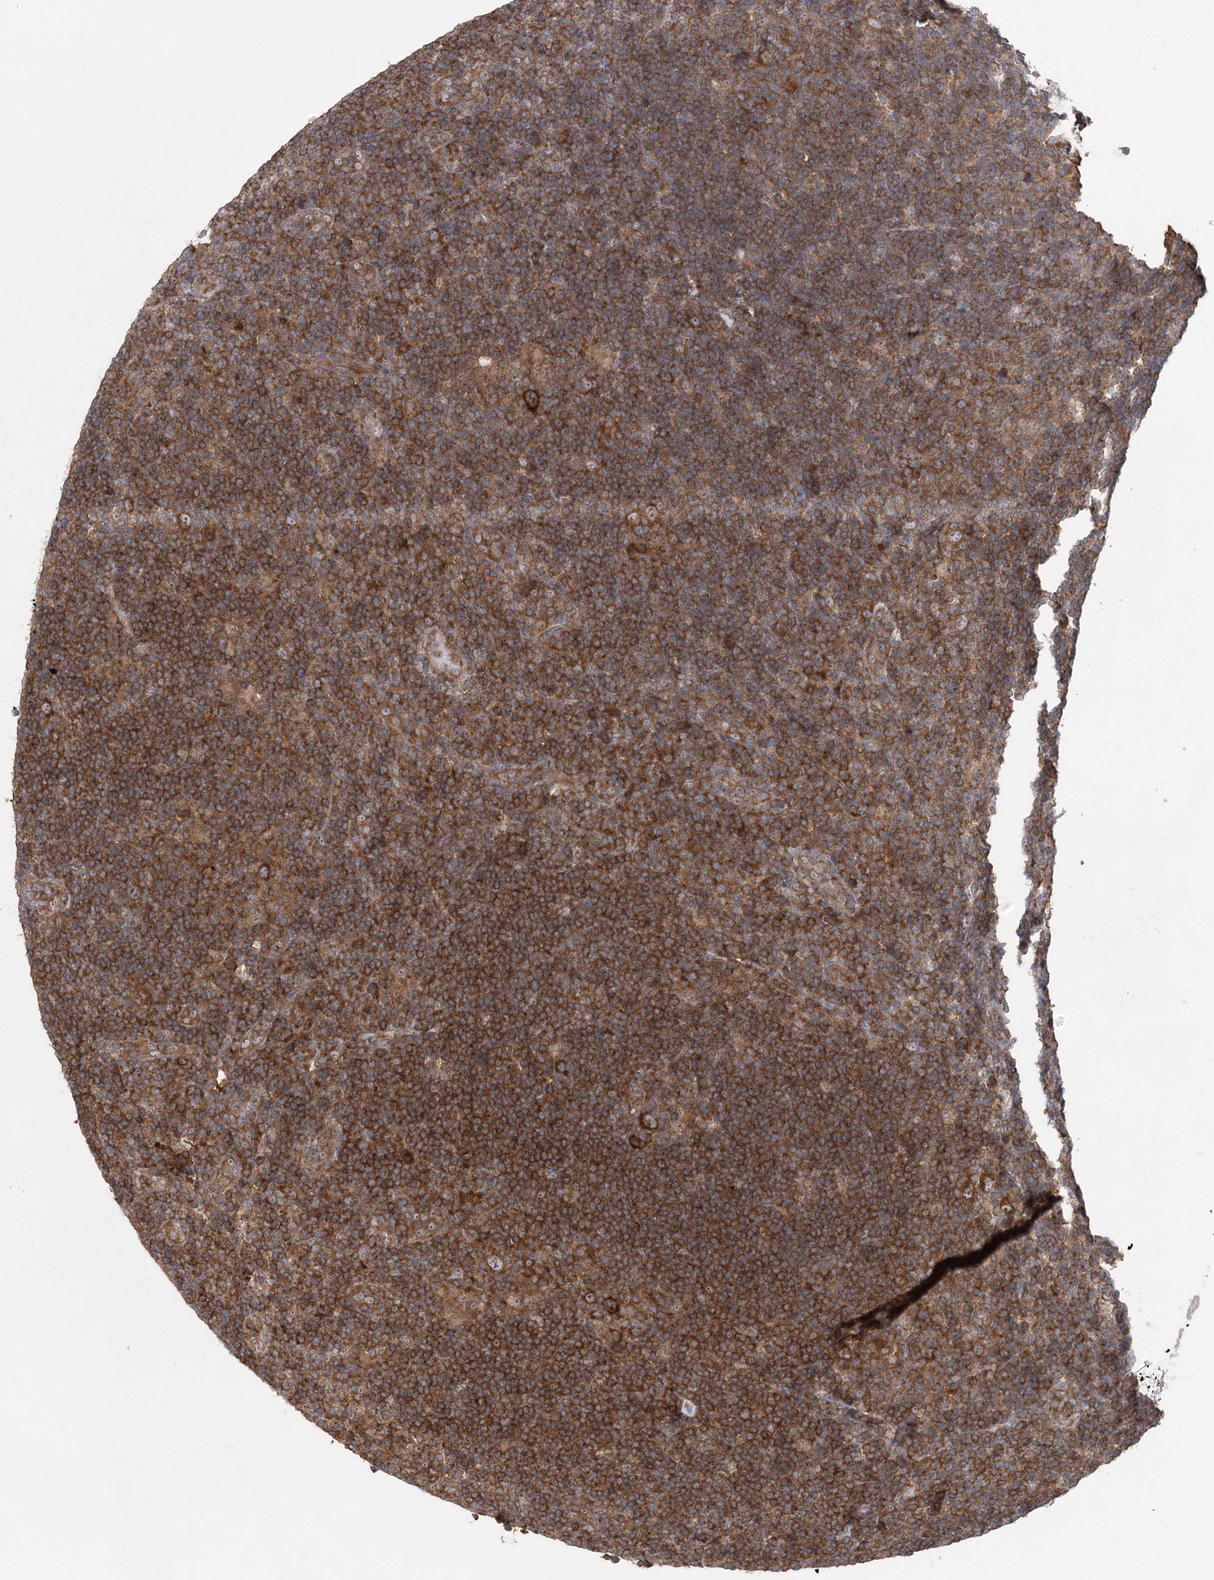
{"staining": {"intensity": "strong", "quantity": ">75%", "location": "cytoplasmic/membranous"}, "tissue": "lymphoma", "cell_type": "Tumor cells", "image_type": "cancer", "snomed": [{"axis": "morphology", "description": "Hodgkin's disease, NOS"}, {"axis": "topography", "description": "Lymph node"}], "caption": "The photomicrograph displays immunohistochemical staining of lymphoma. There is strong cytoplasmic/membranous staining is identified in approximately >75% of tumor cells.", "gene": "EIF3A", "patient": {"sex": "female", "age": 57}}